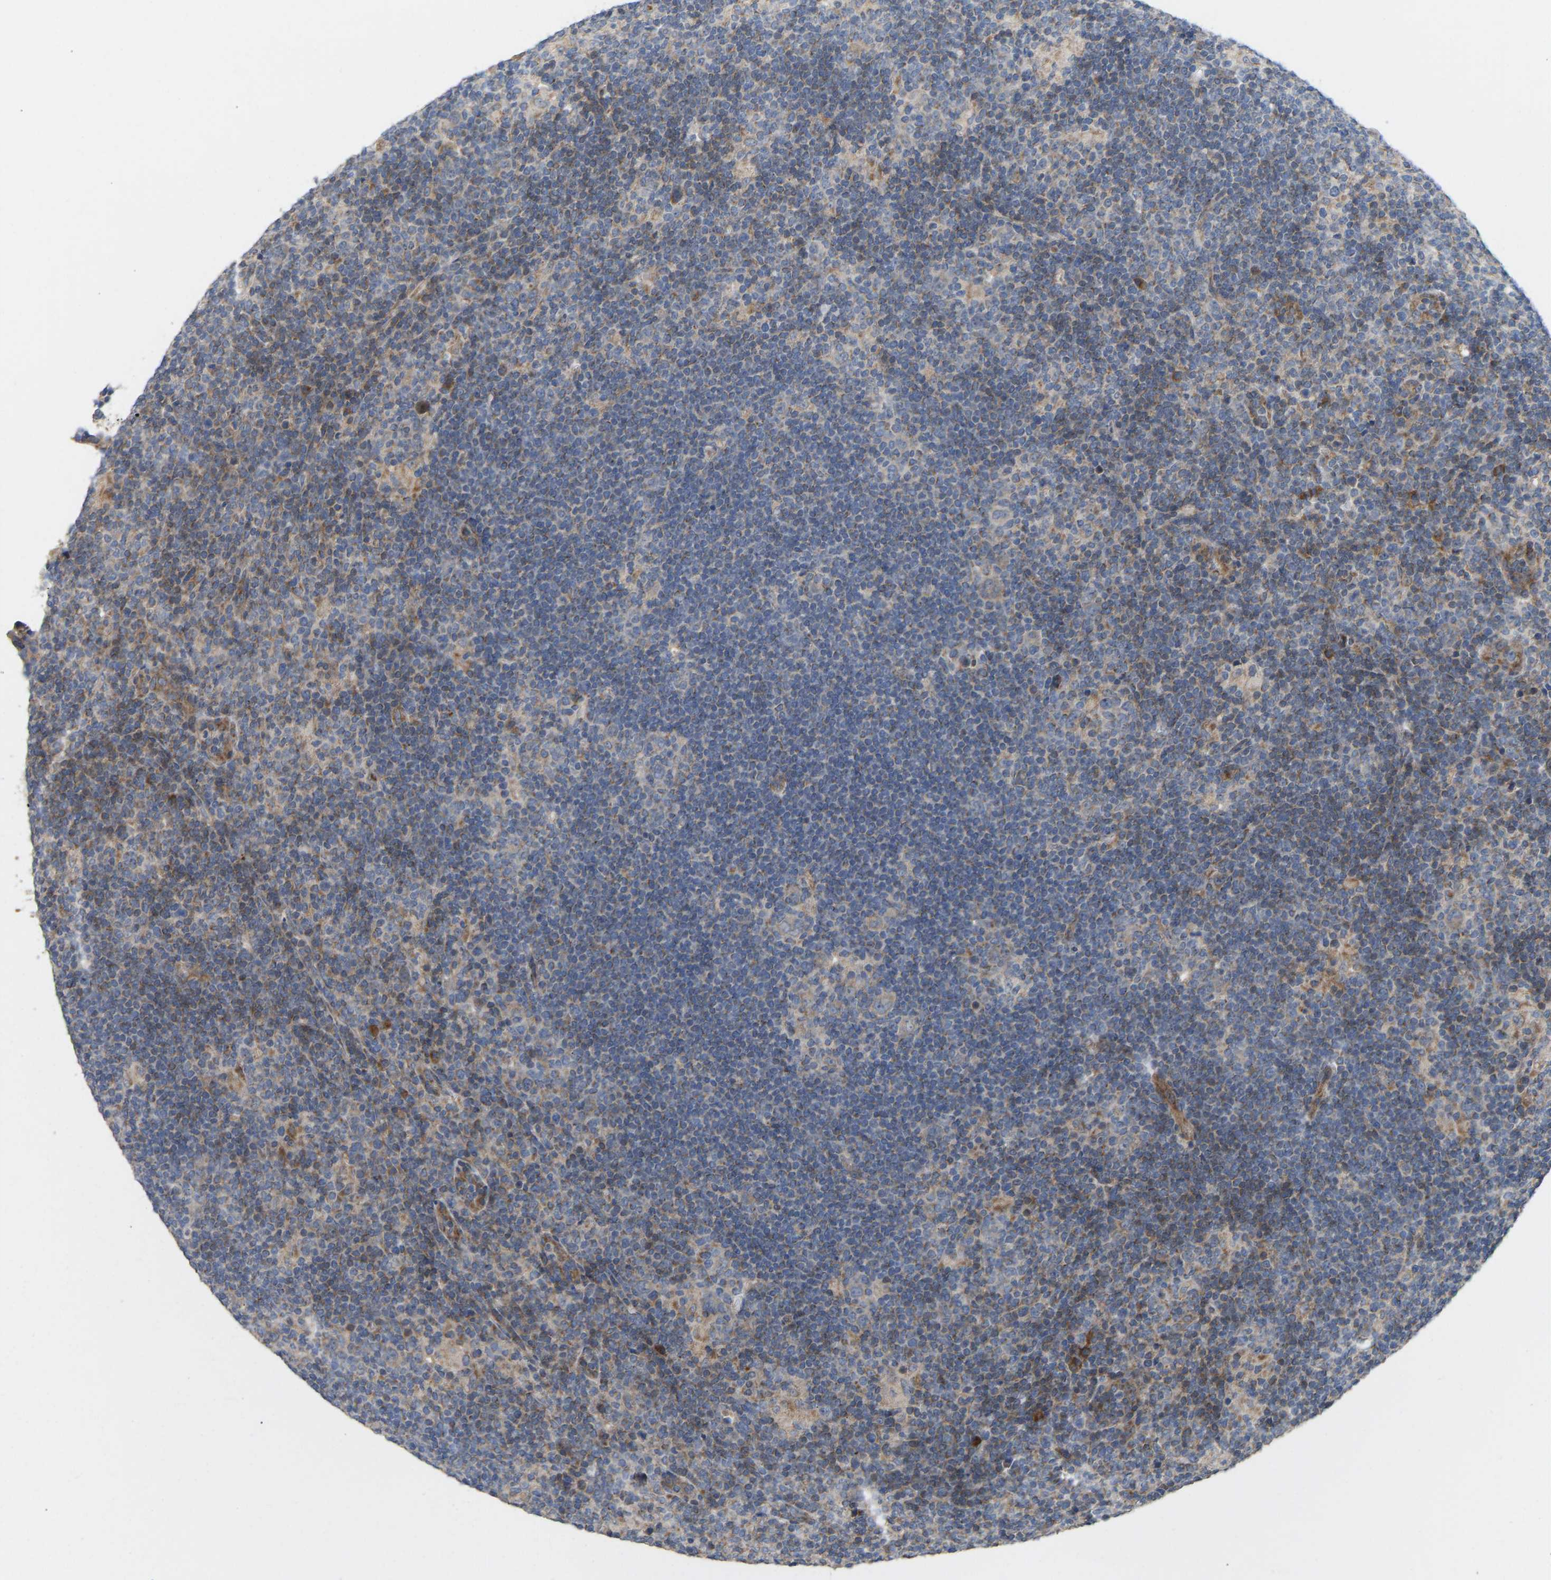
{"staining": {"intensity": "weak", "quantity": "25%-75%", "location": "cytoplasmic/membranous"}, "tissue": "lymphoma", "cell_type": "Tumor cells", "image_type": "cancer", "snomed": [{"axis": "morphology", "description": "Hodgkin's disease, NOS"}, {"axis": "topography", "description": "Lymph node"}], "caption": "A high-resolution histopathology image shows immunohistochemistry staining of Hodgkin's disease, which shows weak cytoplasmic/membranous staining in about 25%-75% of tumor cells. (DAB IHC, brown staining for protein, blue staining for nuclei).", "gene": "HACD2", "patient": {"sex": "female", "age": 57}}